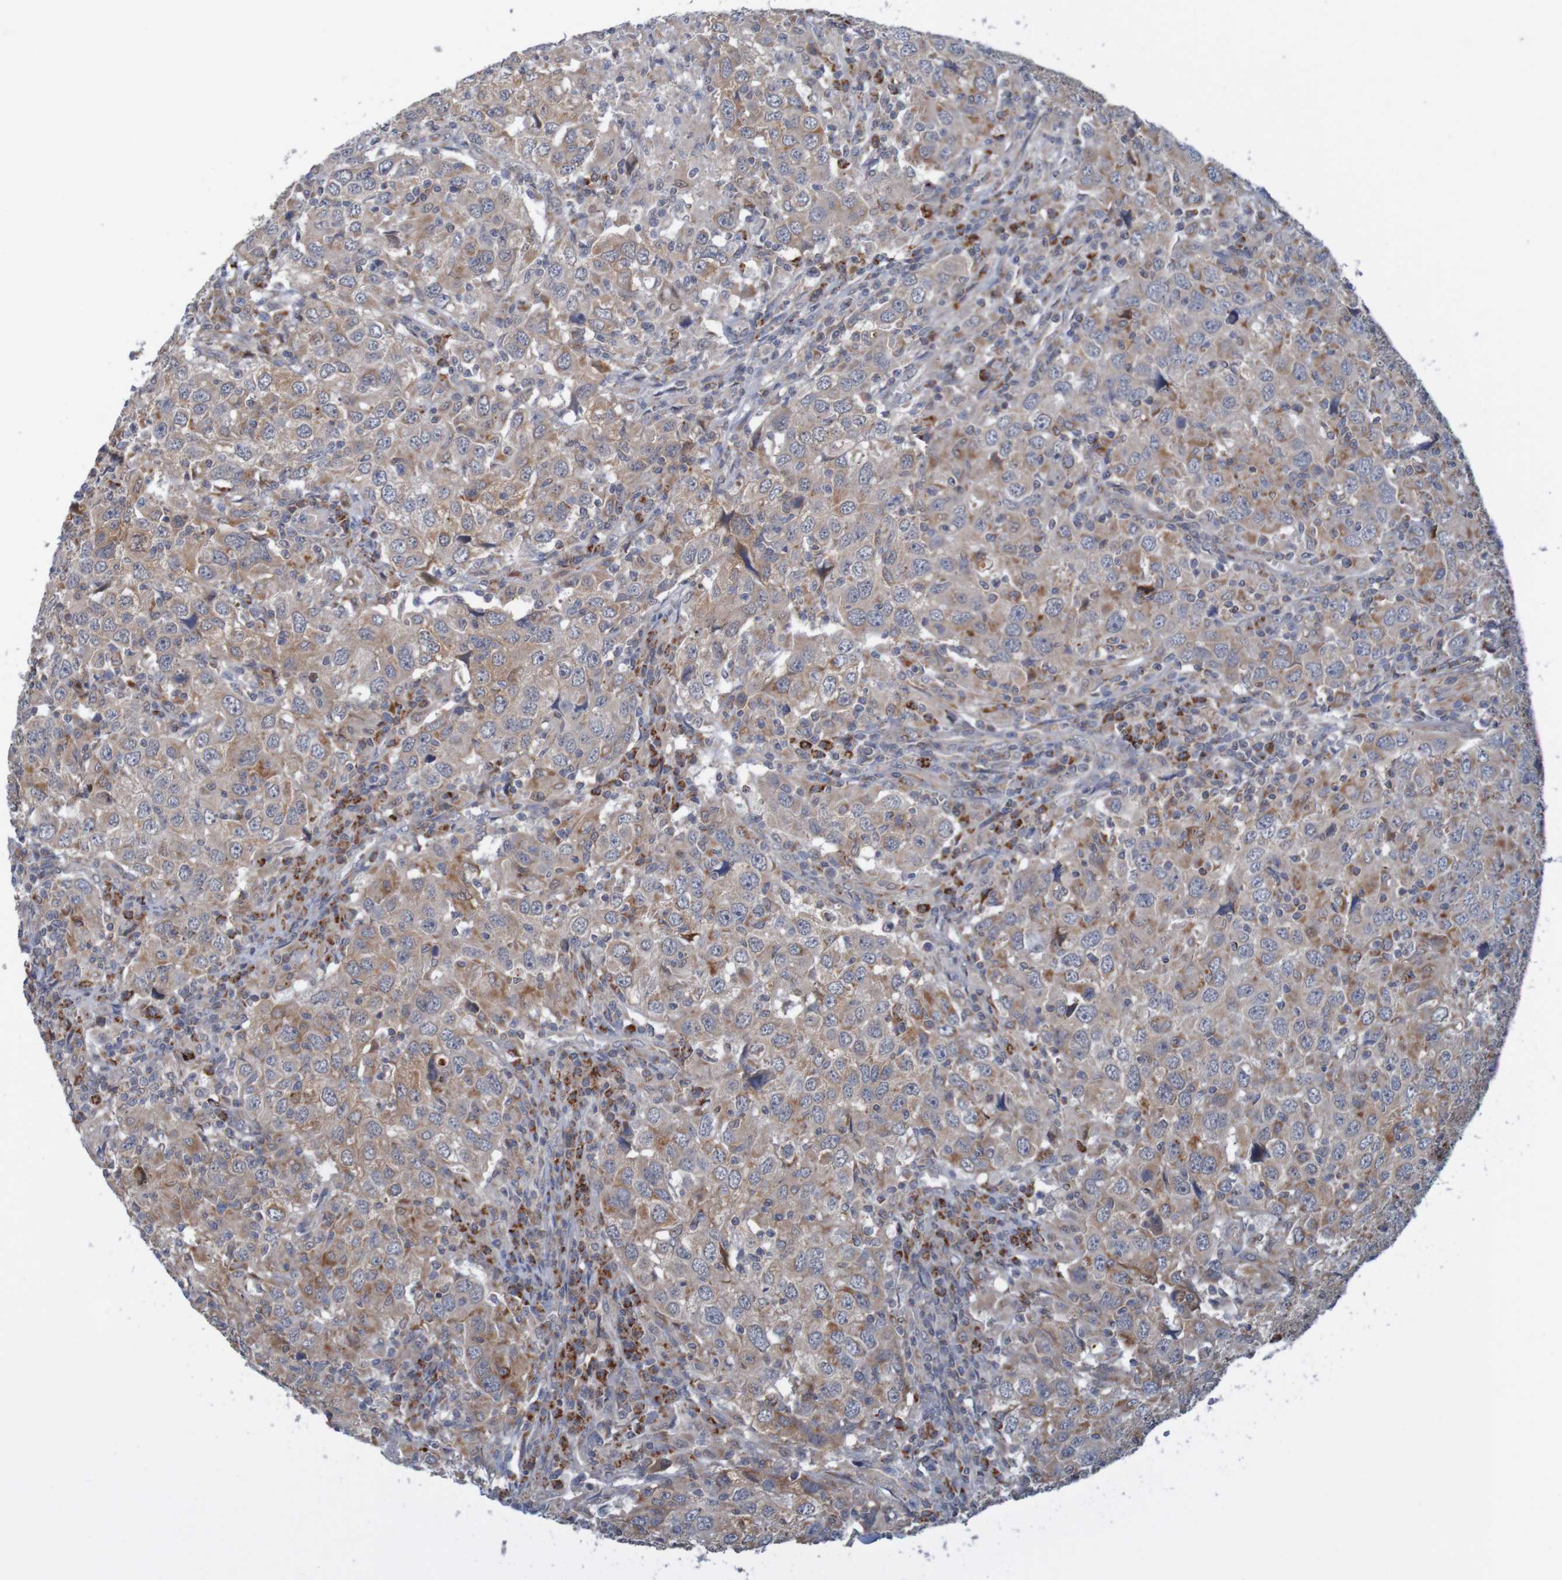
{"staining": {"intensity": "moderate", "quantity": ">75%", "location": "cytoplasmic/membranous"}, "tissue": "head and neck cancer", "cell_type": "Tumor cells", "image_type": "cancer", "snomed": [{"axis": "morphology", "description": "Adenocarcinoma, NOS"}, {"axis": "topography", "description": "Salivary gland"}, {"axis": "topography", "description": "Head-Neck"}], "caption": "This histopathology image demonstrates IHC staining of head and neck adenocarcinoma, with medium moderate cytoplasmic/membranous positivity in about >75% of tumor cells.", "gene": "NAV2", "patient": {"sex": "female", "age": 65}}